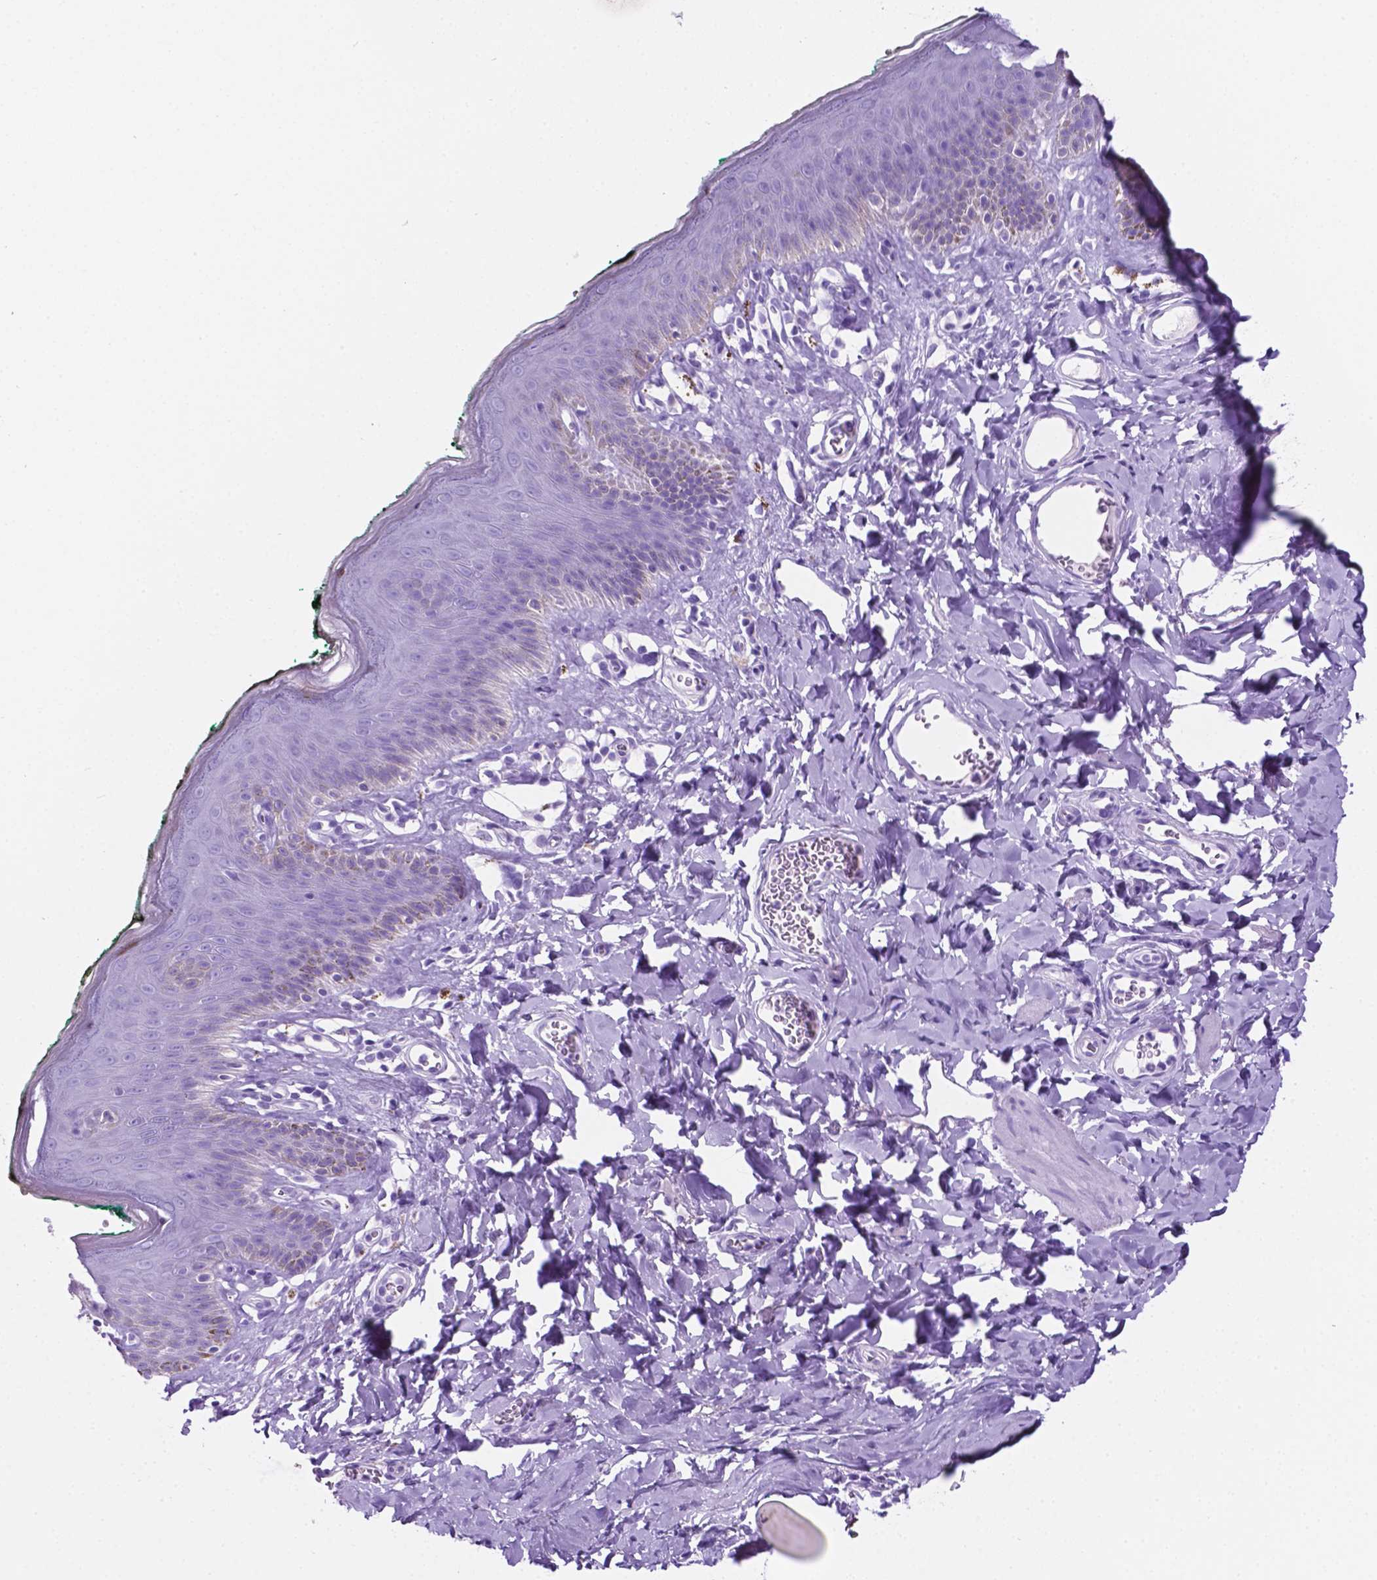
{"staining": {"intensity": "negative", "quantity": "none", "location": "none"}, "tissue": "skin", "cell_type": "Epidermal cells", "image_type": "normal", "snomed": [{"axis": "morphology", "description": "Normal tissue, NOS"}, {"axis": "topography", "description": "Vulva"}, {"axis": "topography", "description": "Peripheral nerve tissue"}], "caption": "Immunohistochemistry (IHC) histopathology image of normal human skin stained for a protein (brown), which demonstrates no positivity in epidermal cells.", "gene": "C17orf107", "patient": {"sex": "female", "age": 66}}